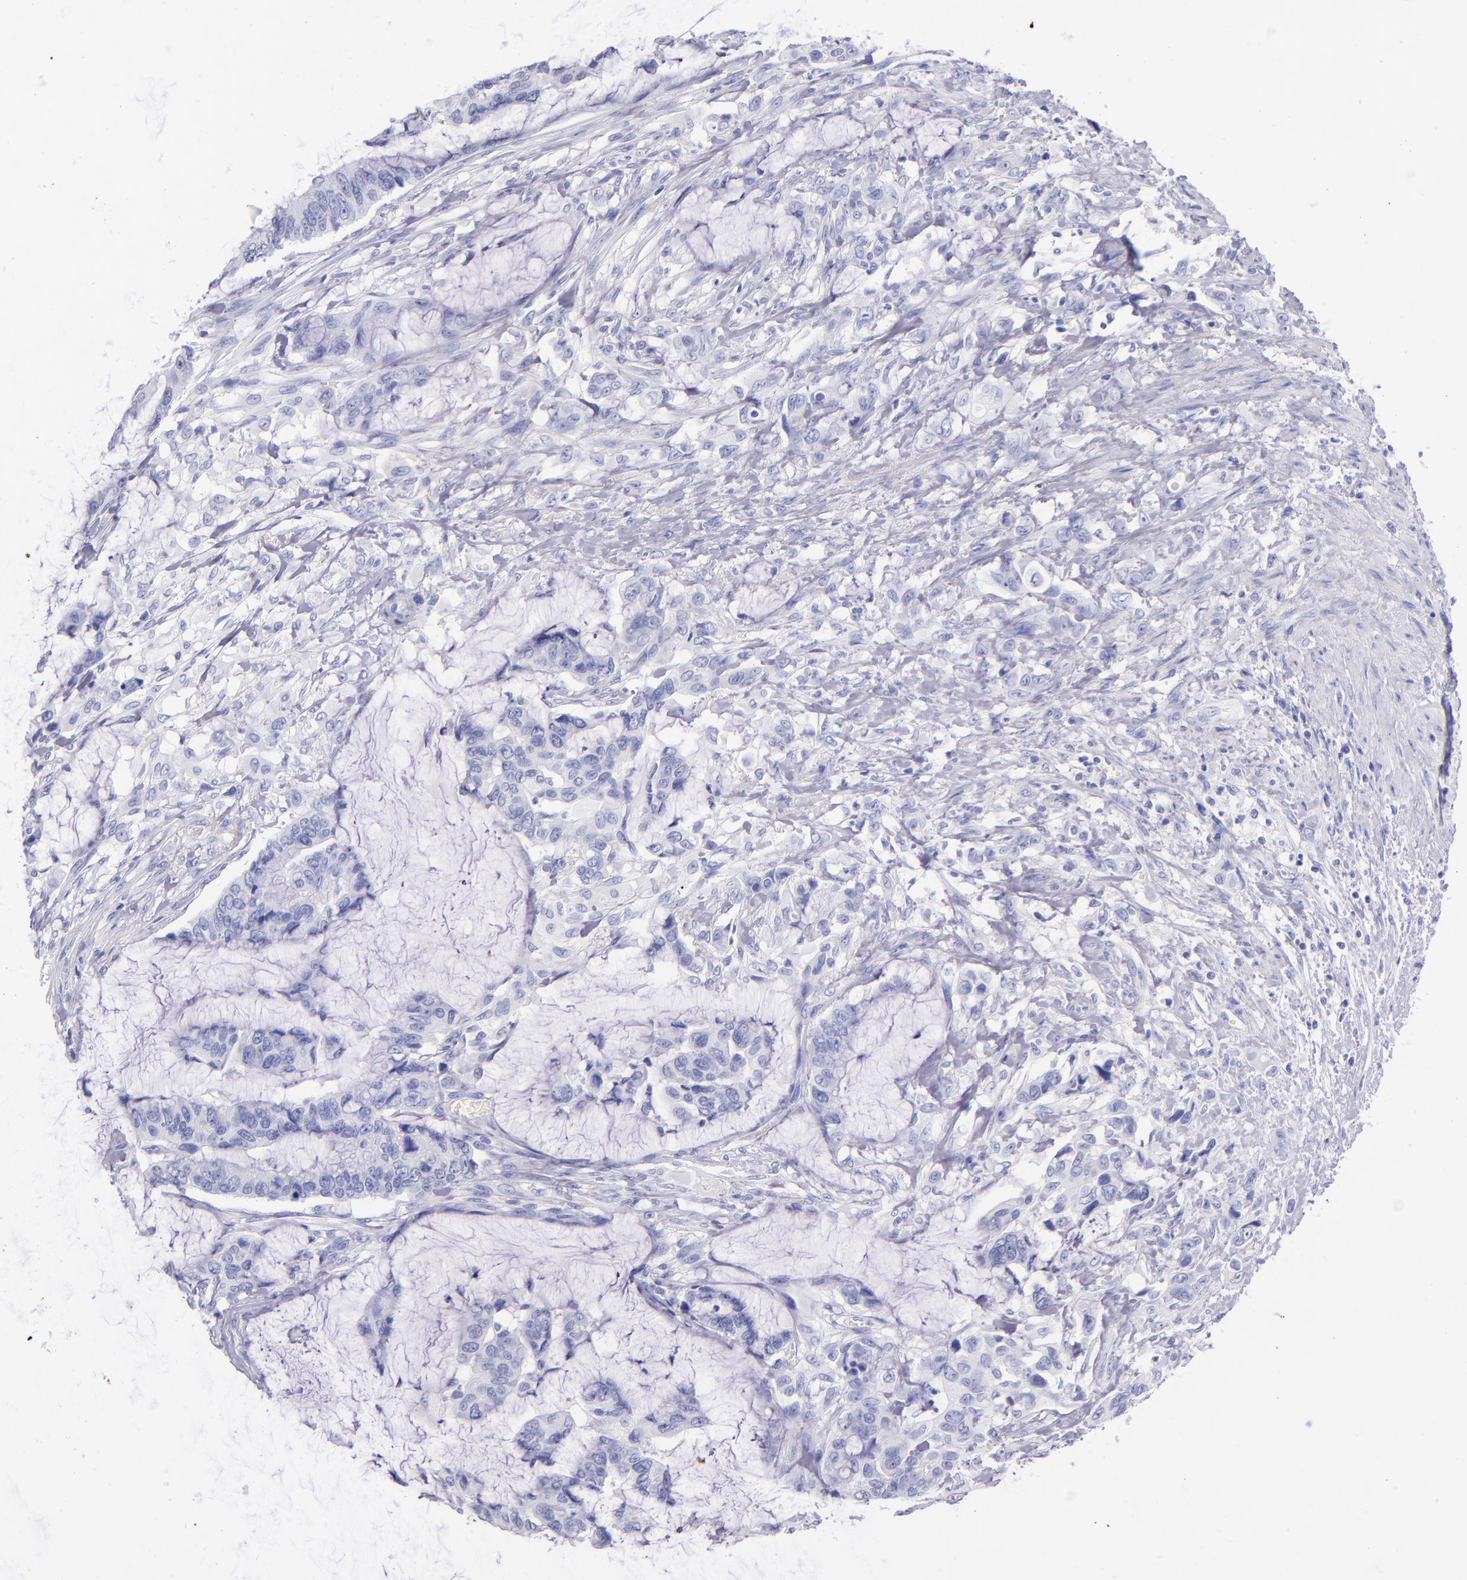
{"staining": {"intensity": "negative", "quantity": "none", "location": "none"}, "tissue": "colorectal cancer", "cell_type": "Tumor cells", "image_type": "cancer", "snomed": [{"axis": "morphology", "description": "Adenocarcinoma, NOS"}, {"axis": "topography", "description": "Rectum"}], "caption": "High power microscopy image of an immunohistochemistry (IHC) photomicrograph of colorectal cancer (adenocarcinoma), revealing no significant staining in tumor cells.", "gene": "SFTPA2", "patient": {"sex": "female", "age": 59}}